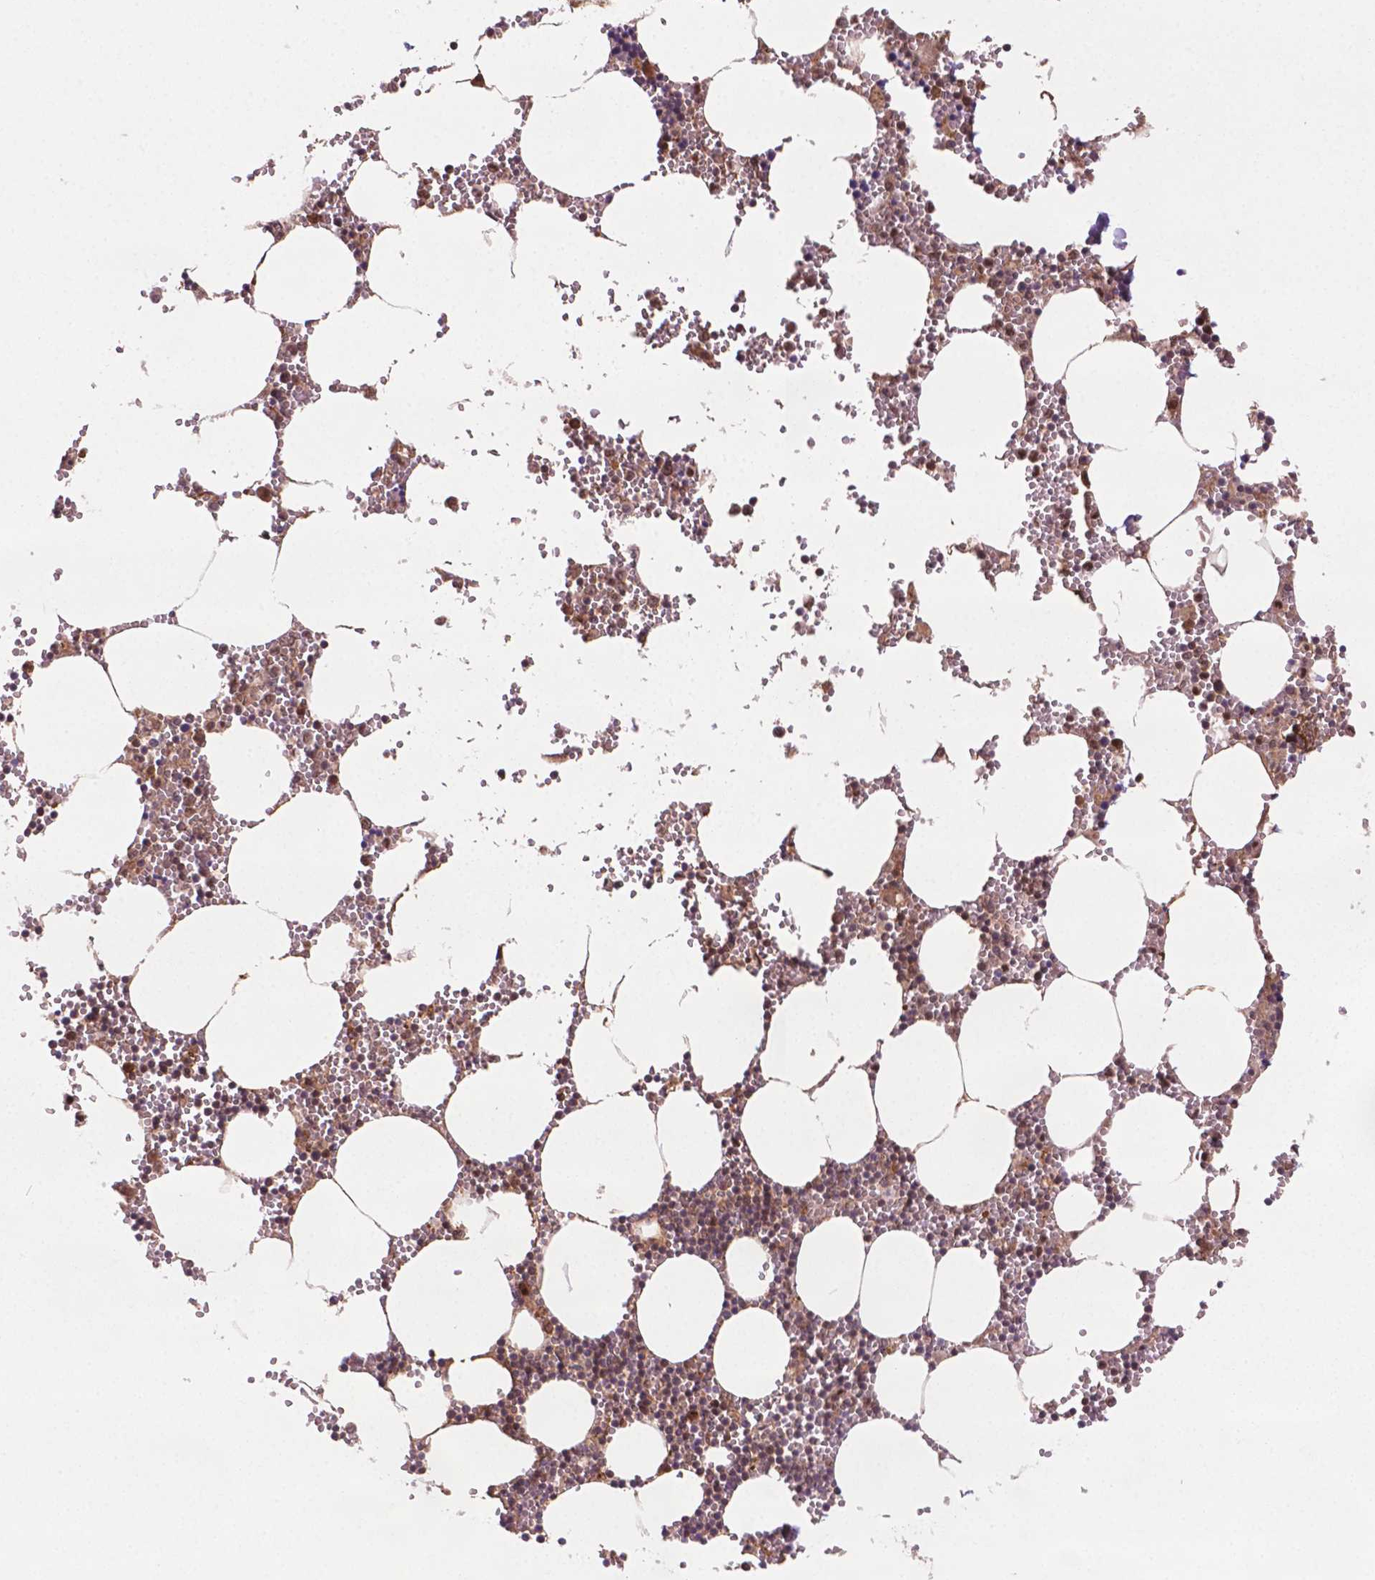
{"staining": {"intensity": "moderate", "quantity": ">75%", "location": "cytoplasmic/membranous,nuclear"}, "tissue": "bone marrow", "cell_type": "Hematopoietic cells", "image_type": "normal", "snomed": [{"axis": "morphology", "description": "Normal tissue, NOS"}, {"axis": "topography", "description": "Bone marrow"}], "caption": "Bone marrow stained with DAB (3,3'-diaminobenzidine) IHC shows medium levels of moderate cytoplasmic/membranous,nuclear positivity in approximately >75% of hematopoietic cells.", "gene": "PLIN3", "patient": {"sex": "male", "age": 54}}